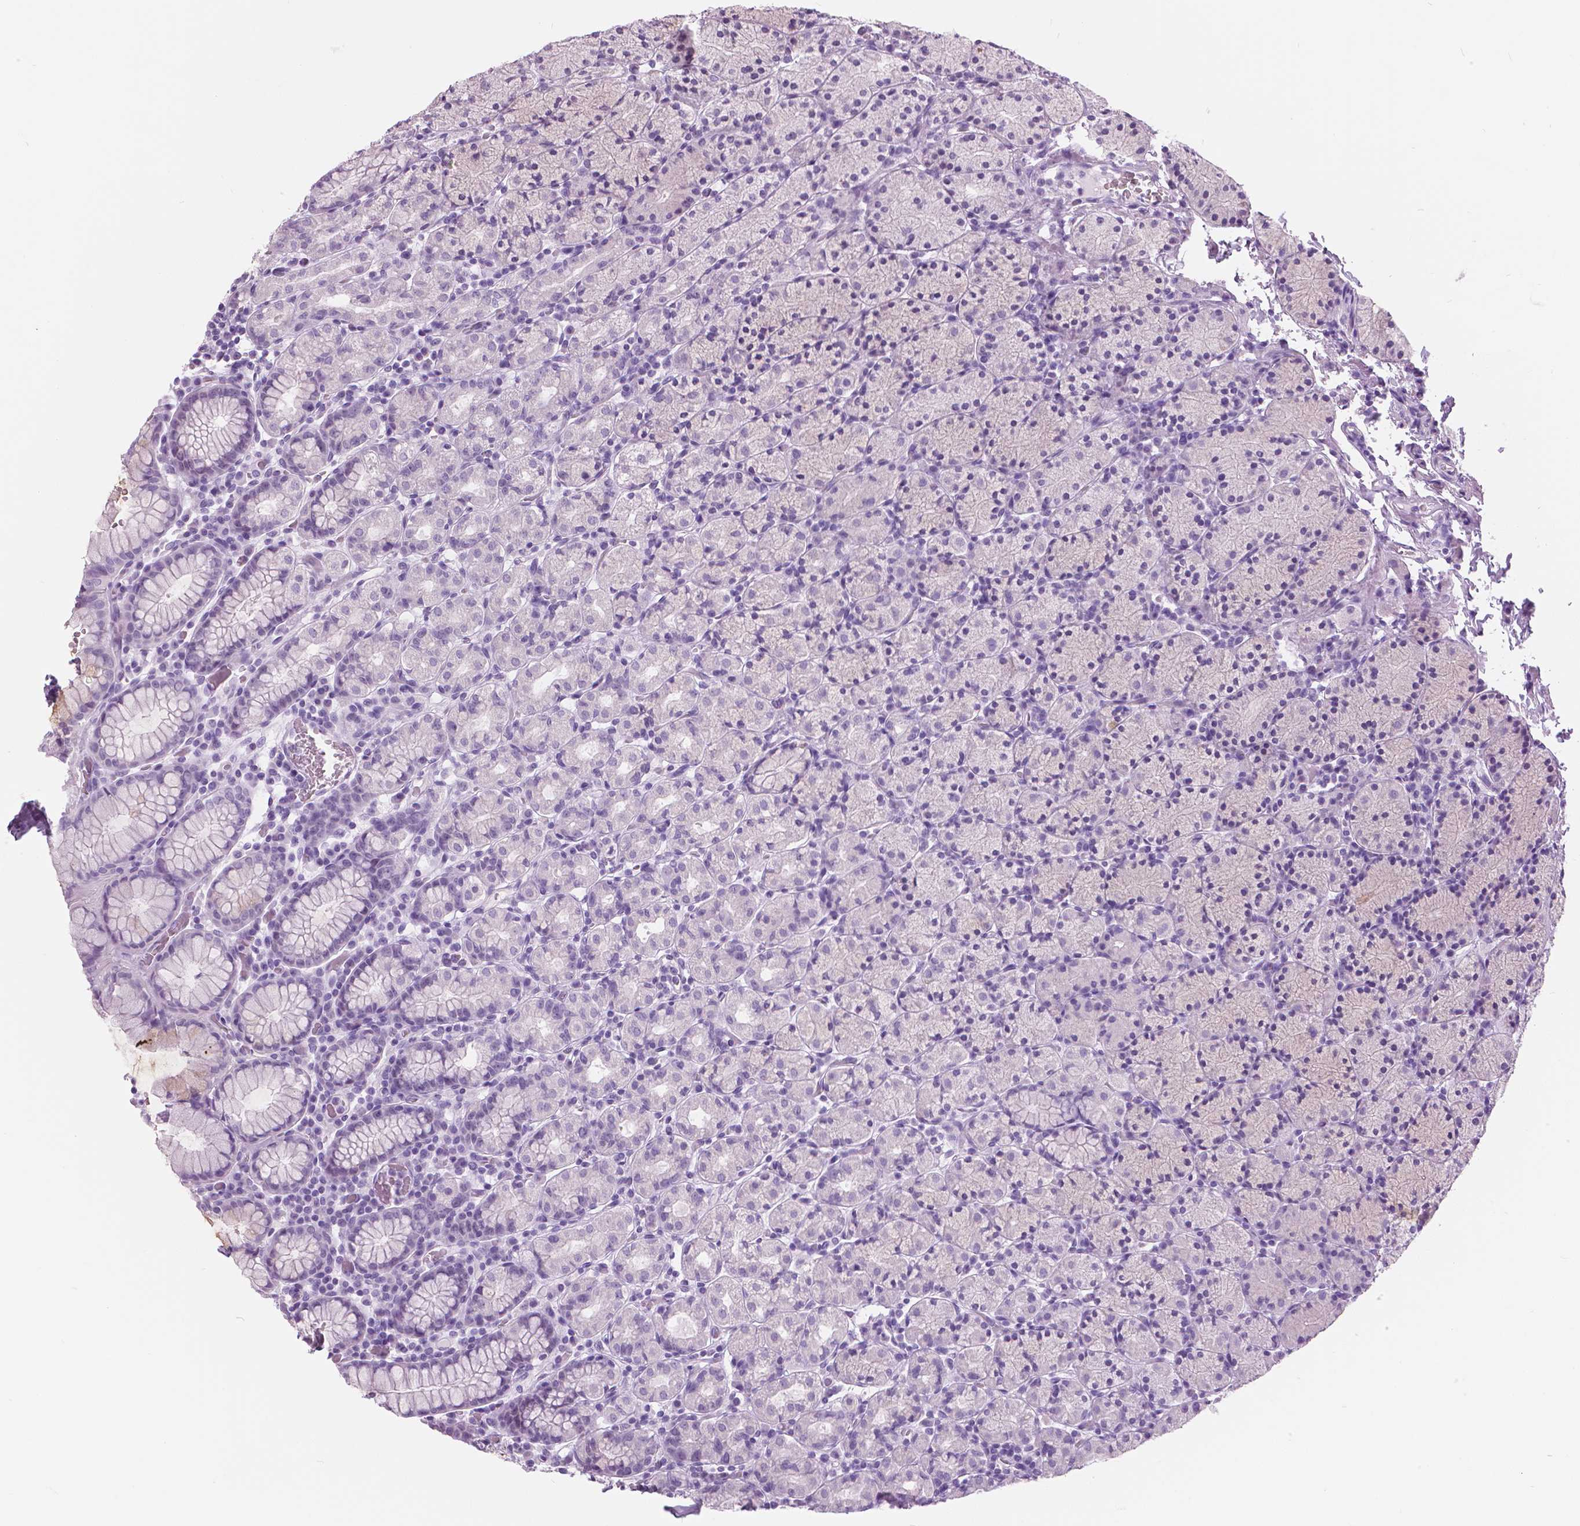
{"staining": {"intensity": "negative", "quantity": "none", "location": "none"}, "tissue": "stomach", "cell_type": "Glandular cells", "image_type": "normal", "snomed": [{"axis": "morphology", "description": "Normal tissue, NOS"}, {"axis": "topography", "description": "Stomach, upper"}, {"axis": "topography", "description": "Stomach"}], "caption": "High power microscopy image of an immunohistochemistry (IHC) micrograph of benign stomach, revealing no significant positivity in glandular cells.", "gene": "SFTPD", "patient": {"sex": "male", "age": 62}}